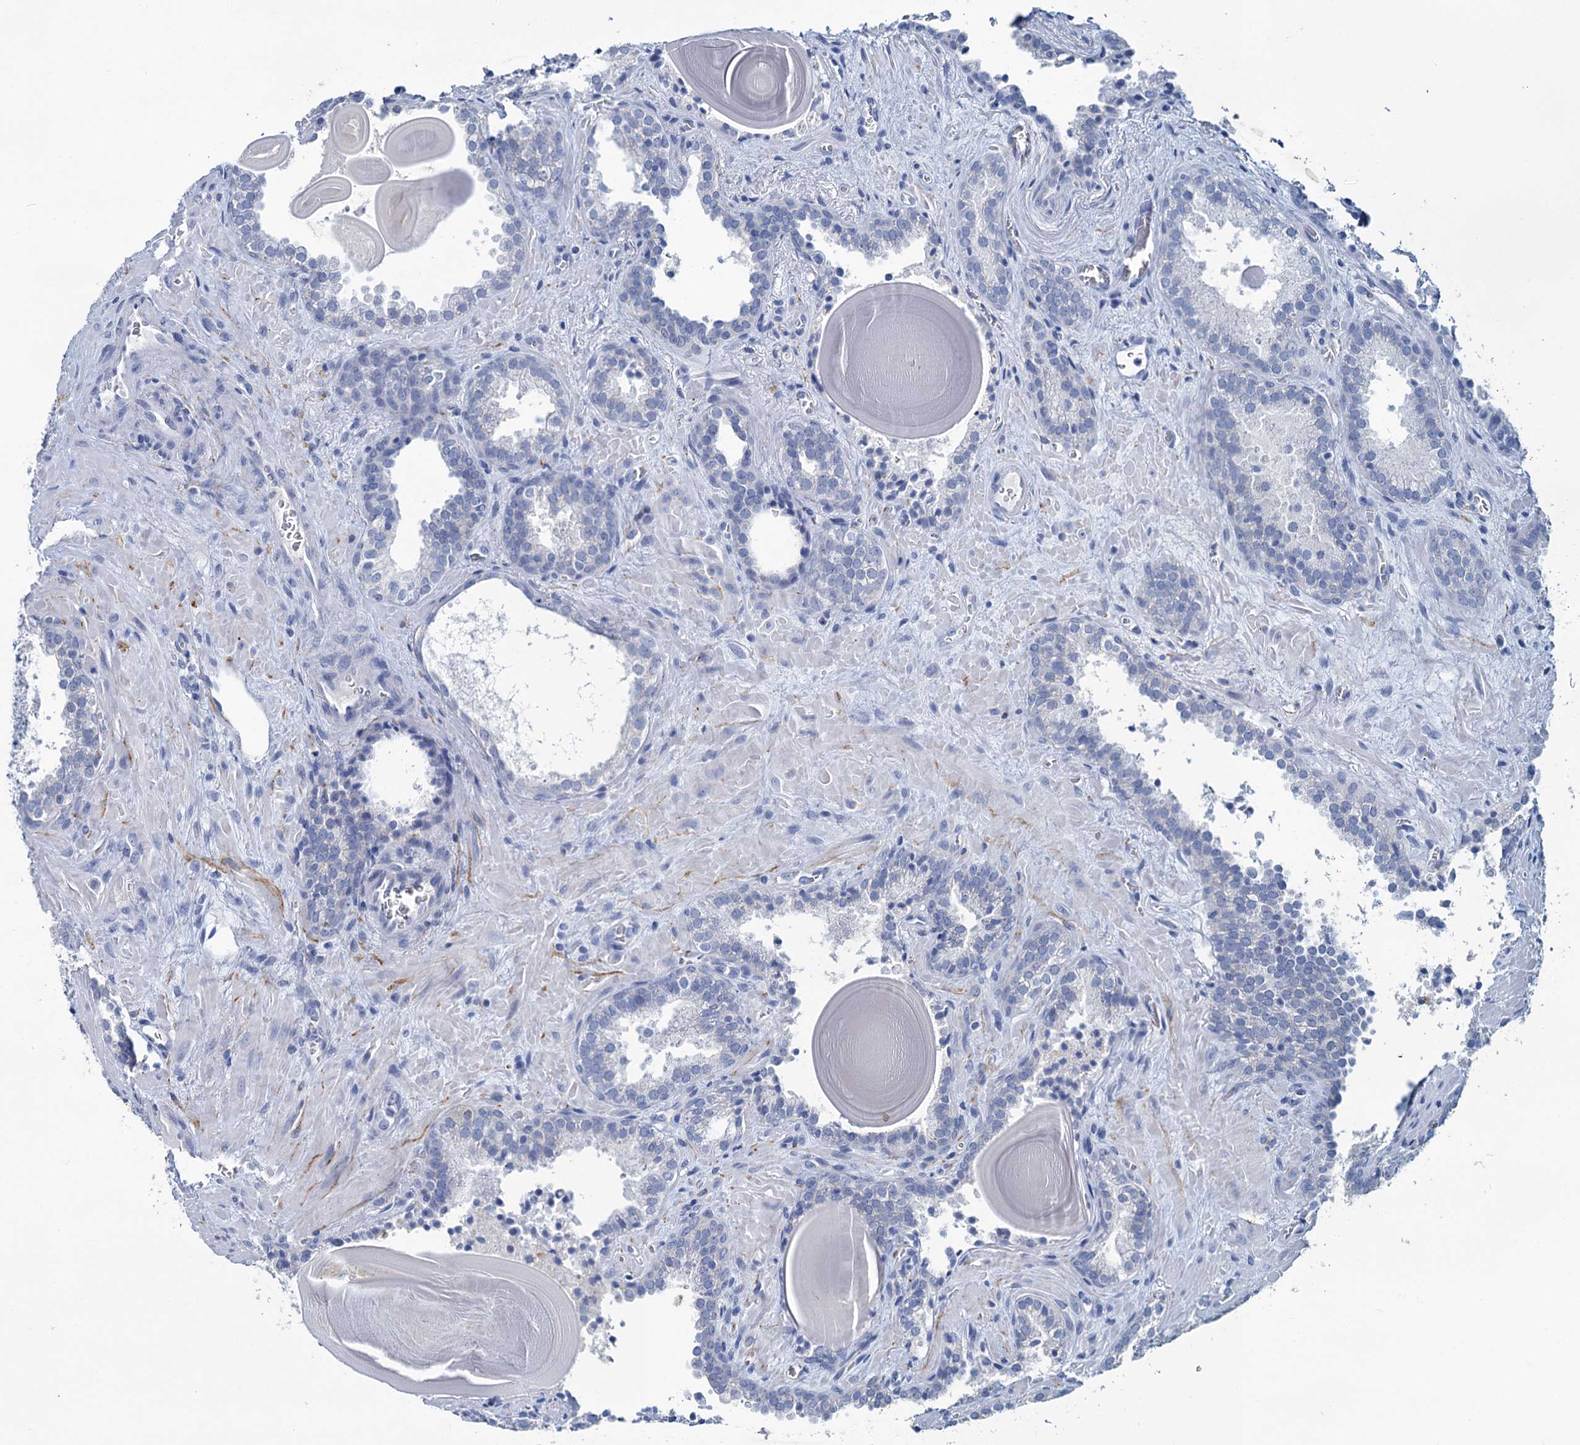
{"staining": {"intensity": "negative", "quantity": "none", "location": "none"}, "tissue": "prostate cancer", "cell_type": "Tumor cells", "image_type": "cancer", "snomed": [{"axis": "morphology", "description": "Adenocarcinoma, High grade"}, {"axis": "topography", "description": "Prostate"}], "caption": "IHC of prostate cancer demonstrates no positivity in tumor cells.", "gene": "SNCB", "patient": {"sex": "male", "age": 66}}